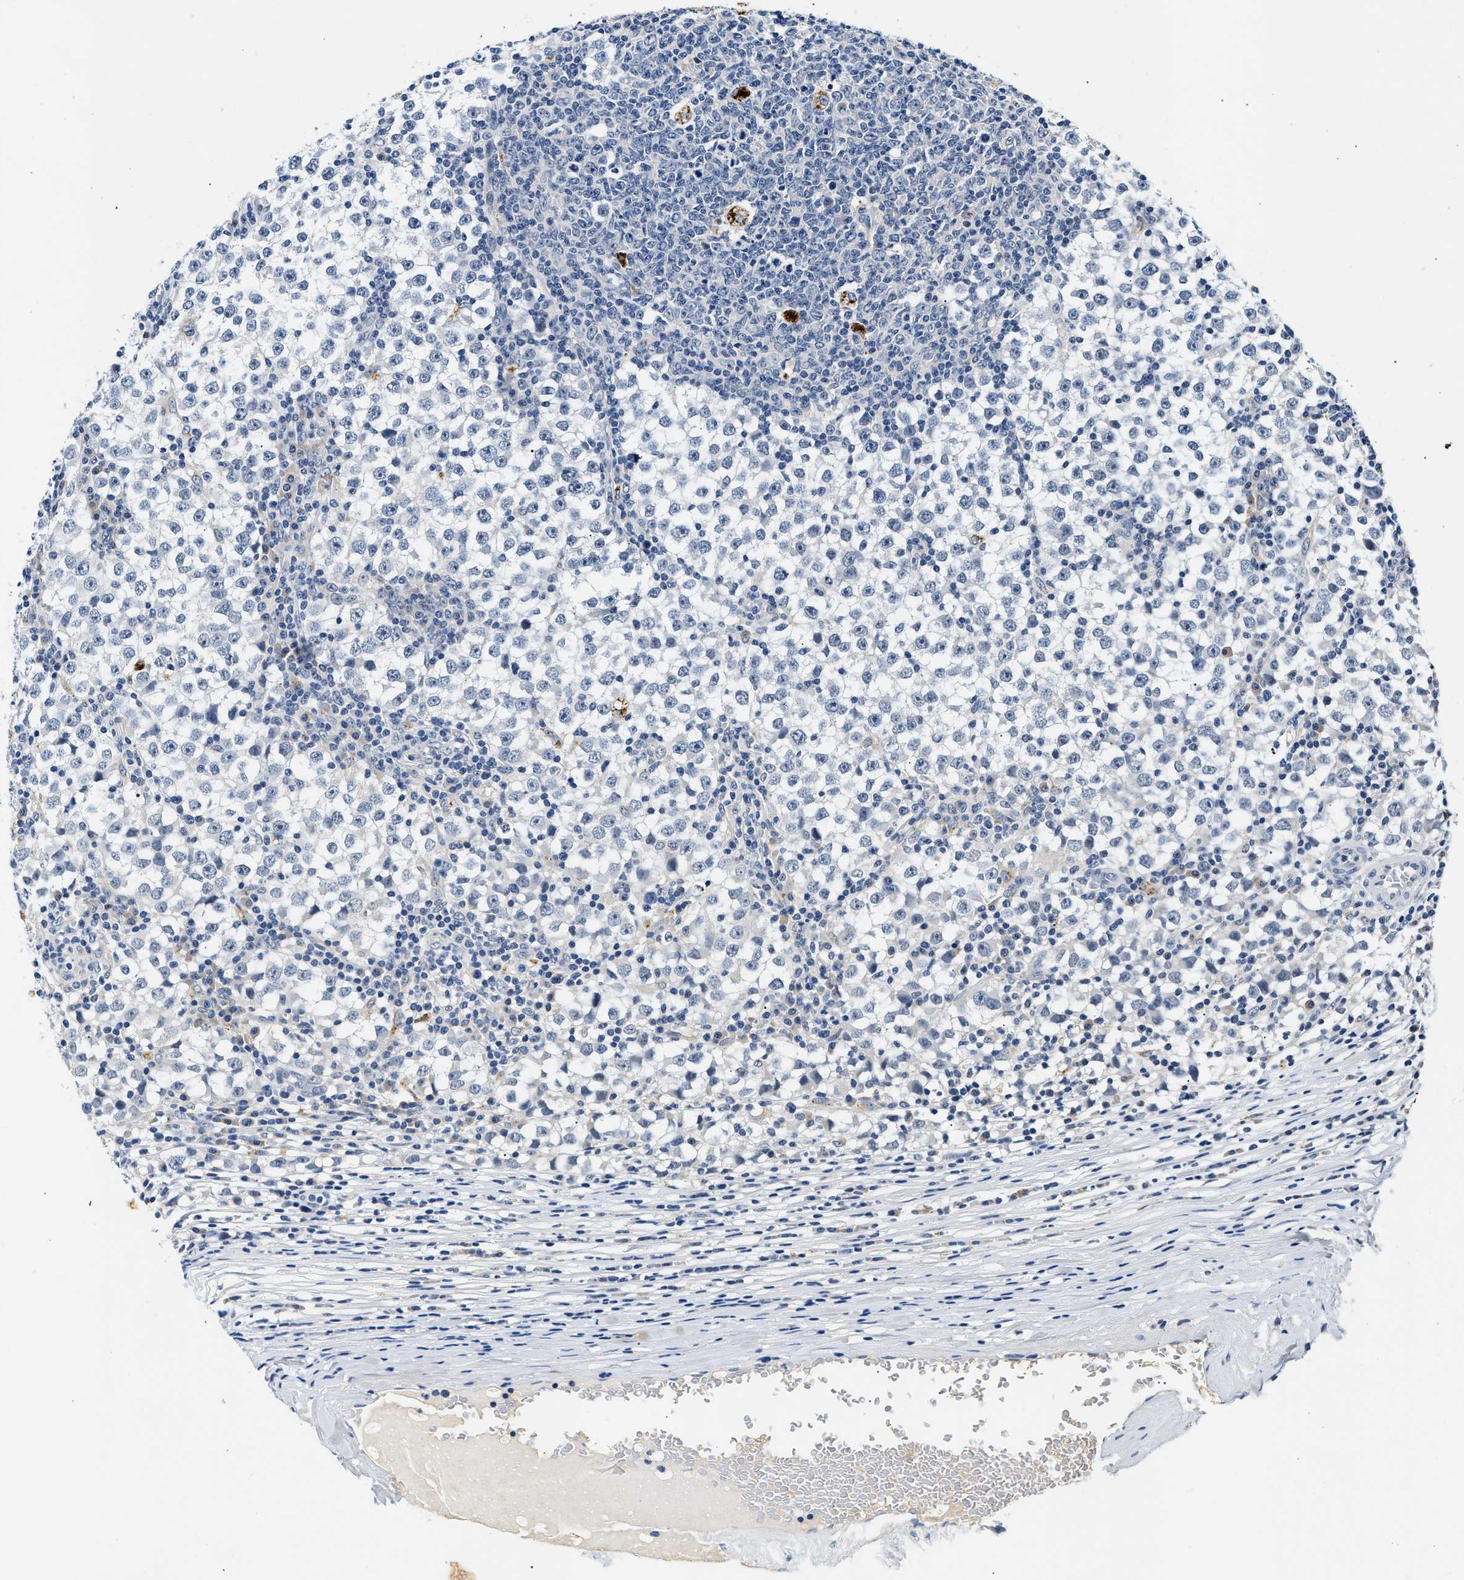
{"staining": {"intensity": "negative", "quantity": "none", "location": "none"}, "tissue": "testis cancer", "cell_type": "Tumor cells", "image_type": "cancer", "snomed": [{"axis": "morphology", "description": "Seminoma, NOS"}, {"axis": "topography", "description": "Testis"}], "caption": "Testis seminoma was stained to show a protein in brown. There is no significant expression in tumor cells.", "gene": "MED22", "patient": {"sex": "male", "age": 65}}